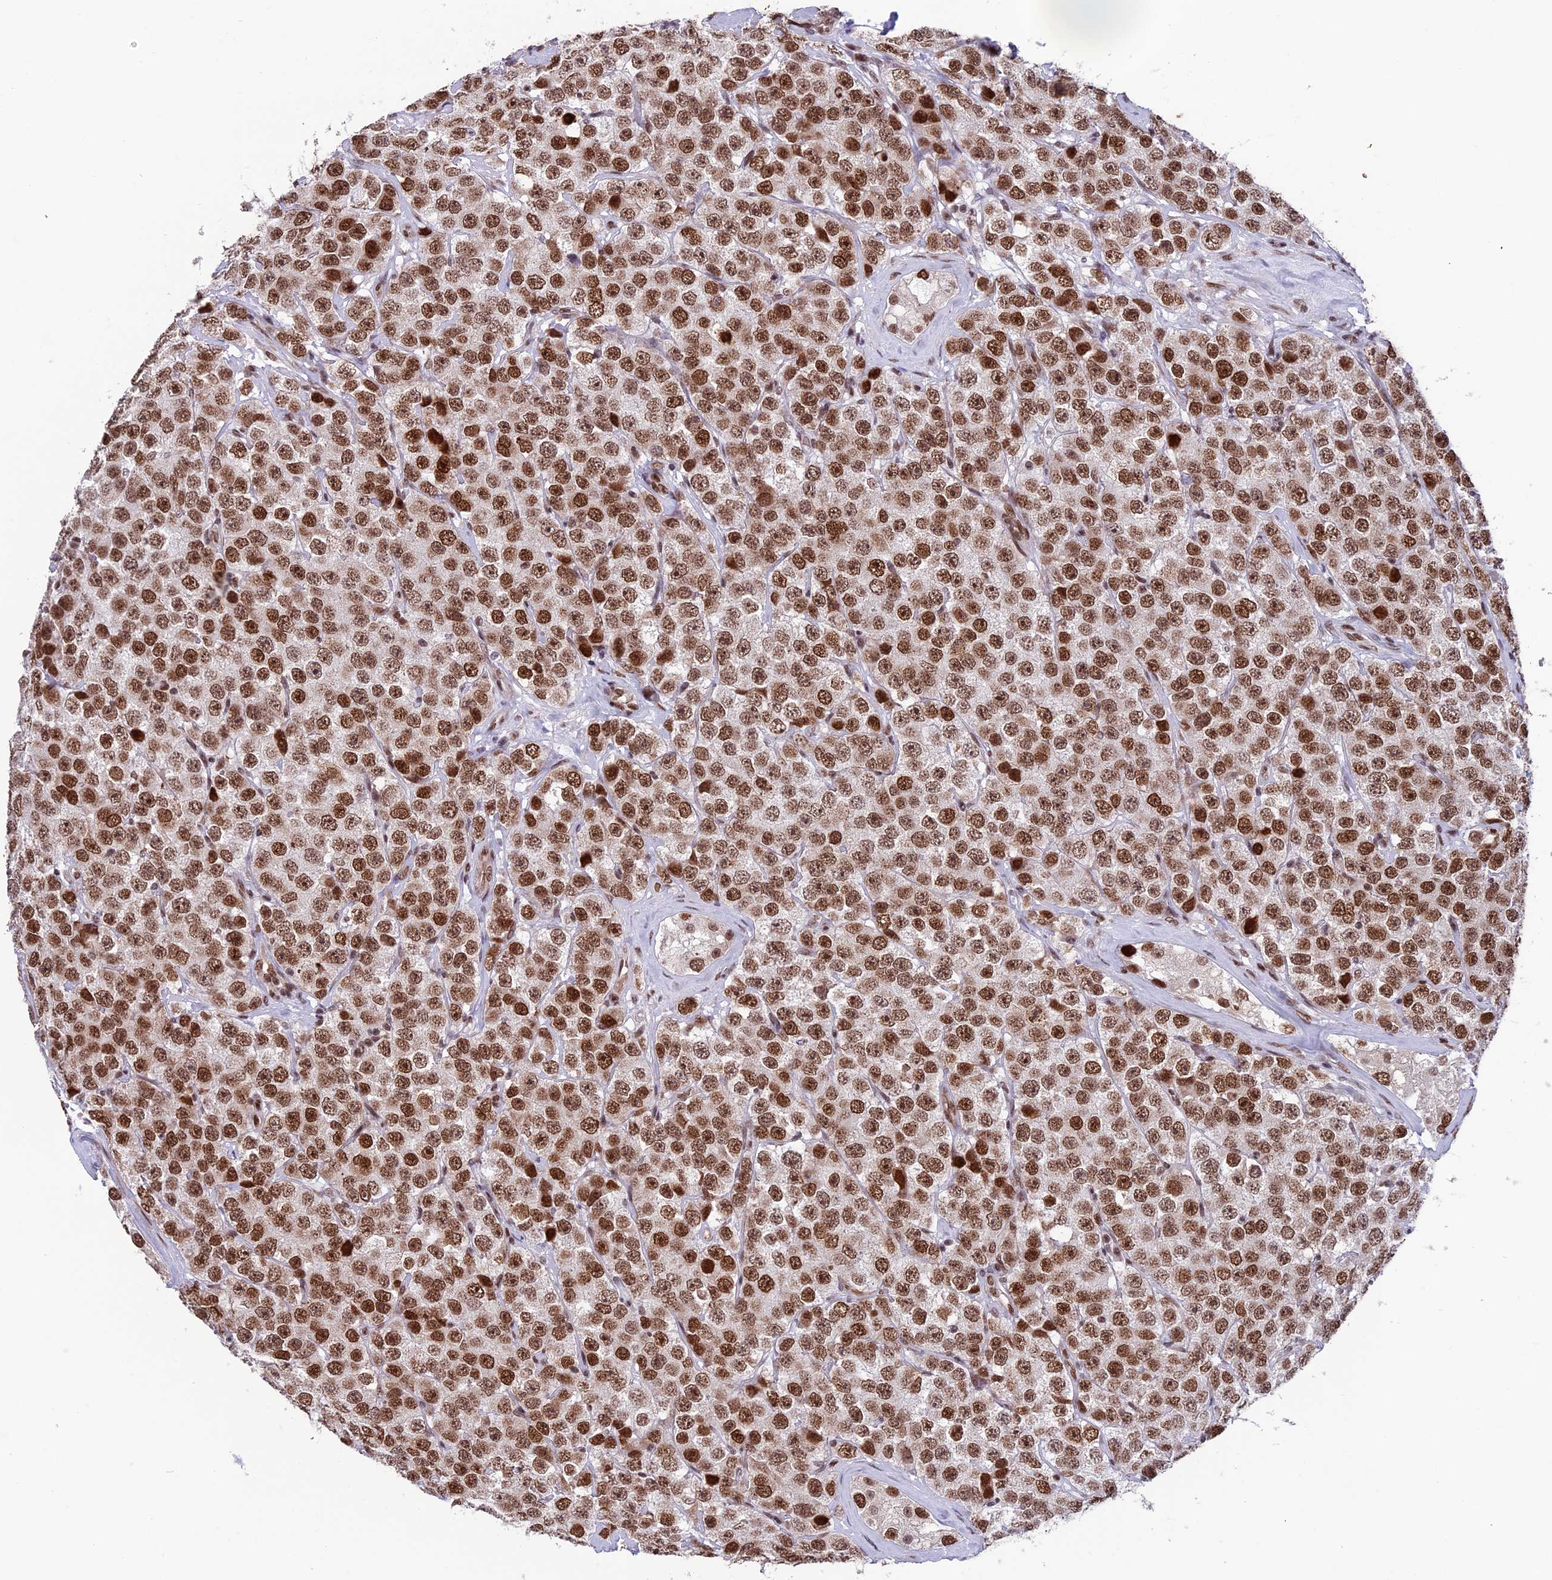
{"staining": {"intensity": "moderate", "quantity": ">75%", "location": "nuclear"}, "tissue": "testis cancer", "cell_type": "Tumor cells", "image_type": "cancer", "snomed": [{"axis": "morphology", "description": "Seminoma, NOS"}, {"axis": "topography", "description": "Testis"}], "caption": "This is a photomicrograph of immunohistochemistry (IHC) staining of testis cancer (seminoma), which shows moderate positivity in the nuclear of tumor cells.", "gene": "MPHOSPH8", "patient": {"sex": "male", "age": 28}}